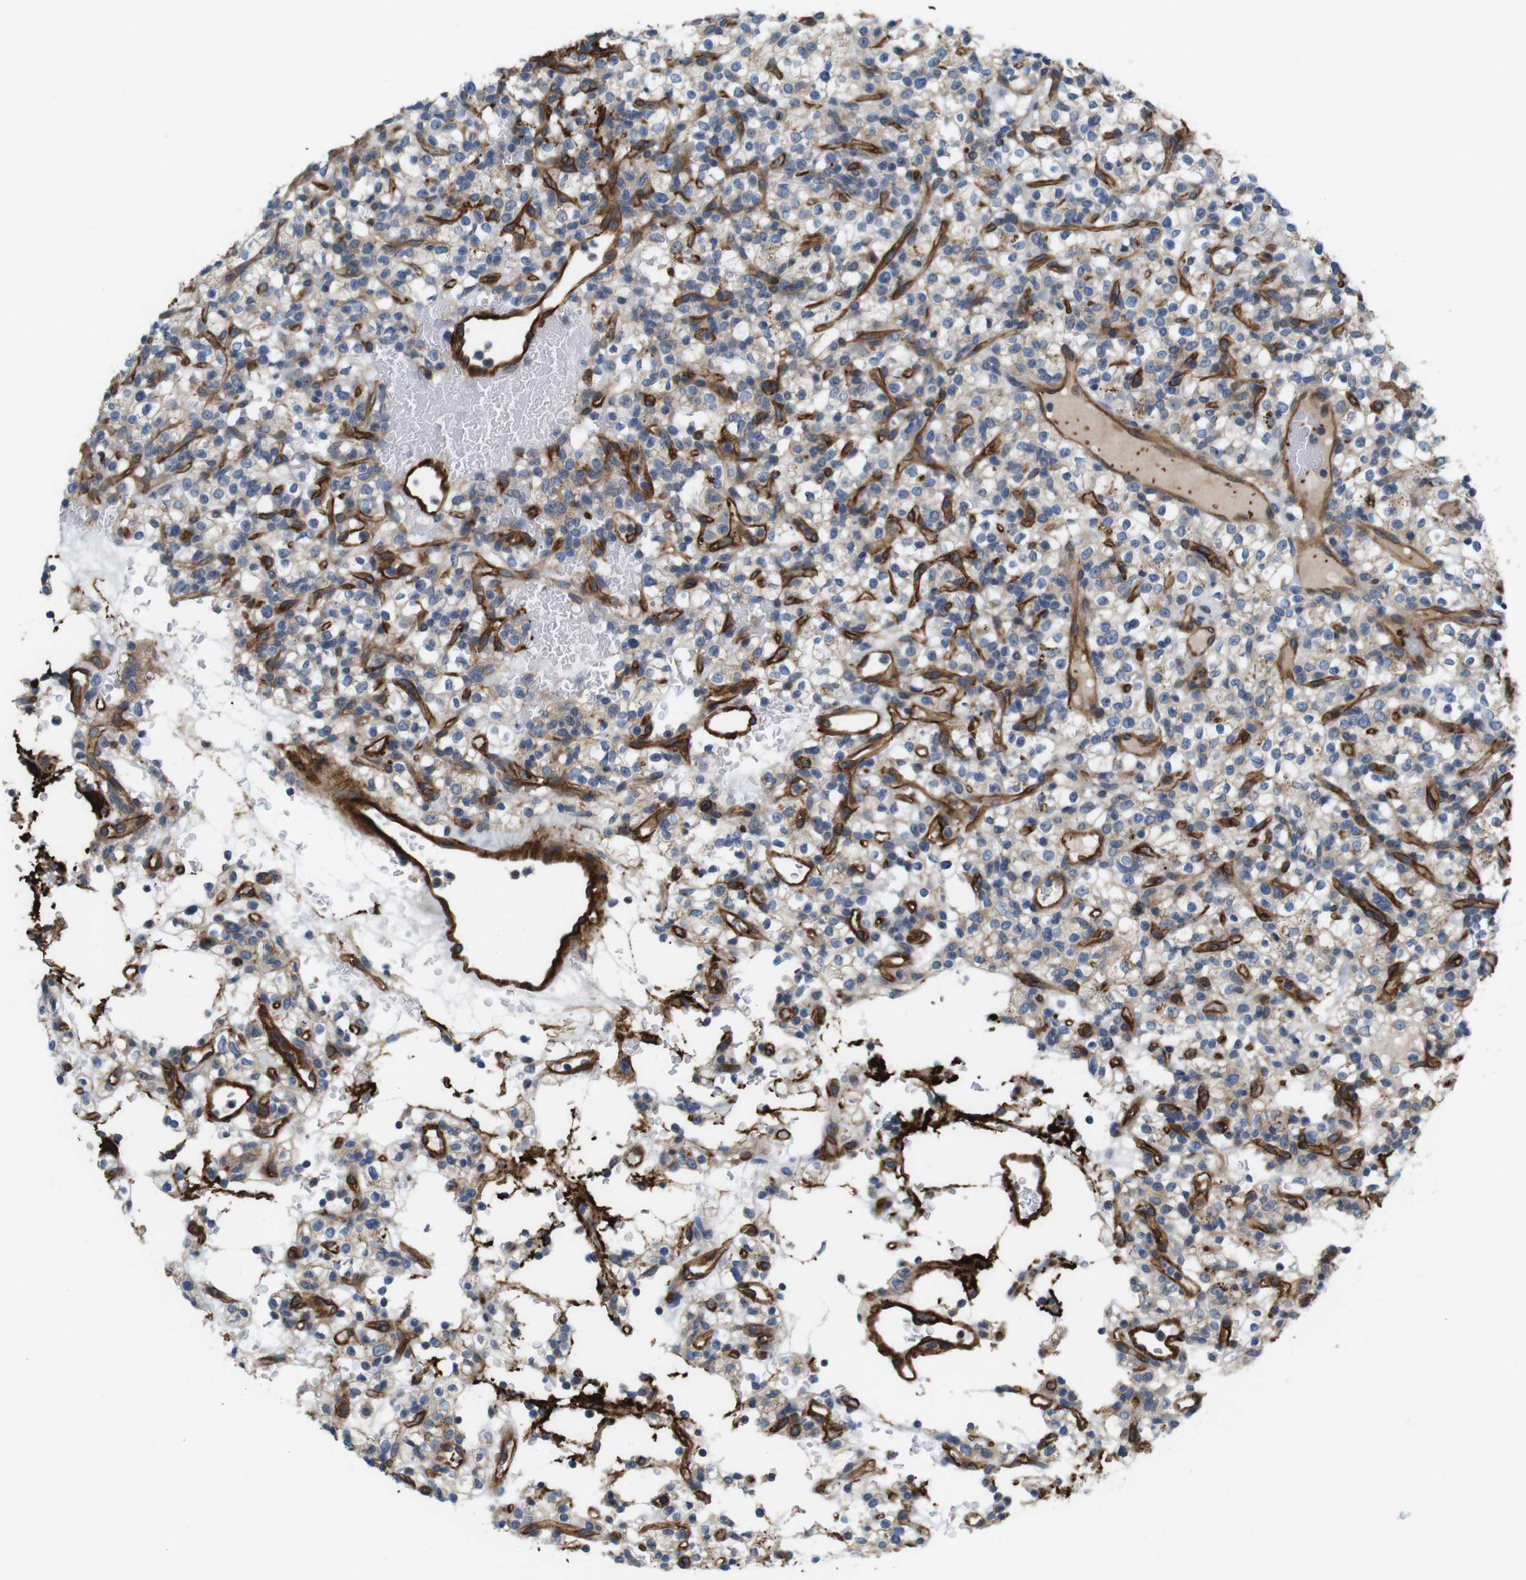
{"staining": {"intensity": "weak", "quantity": ">75%", "location": "cytoplasmic/membranous"}, "tissue": "renal cancer", "cell_type": "Tumor cells", "image_type": "cancer", "snomed": [{"axis": "morphology", "description": "Normal tissue, NOS"}, {"axis": "morphology", "description": "Adenocarcinoma, NOS"}, {"axis": "topography", "description": "Kidney"}], "caption": "Renal adenocarcinoma stained with a protein marker reveals weak staining in tumor cells.", "gene": "BVES", "patient": {"sex": "female", "age": 72}}